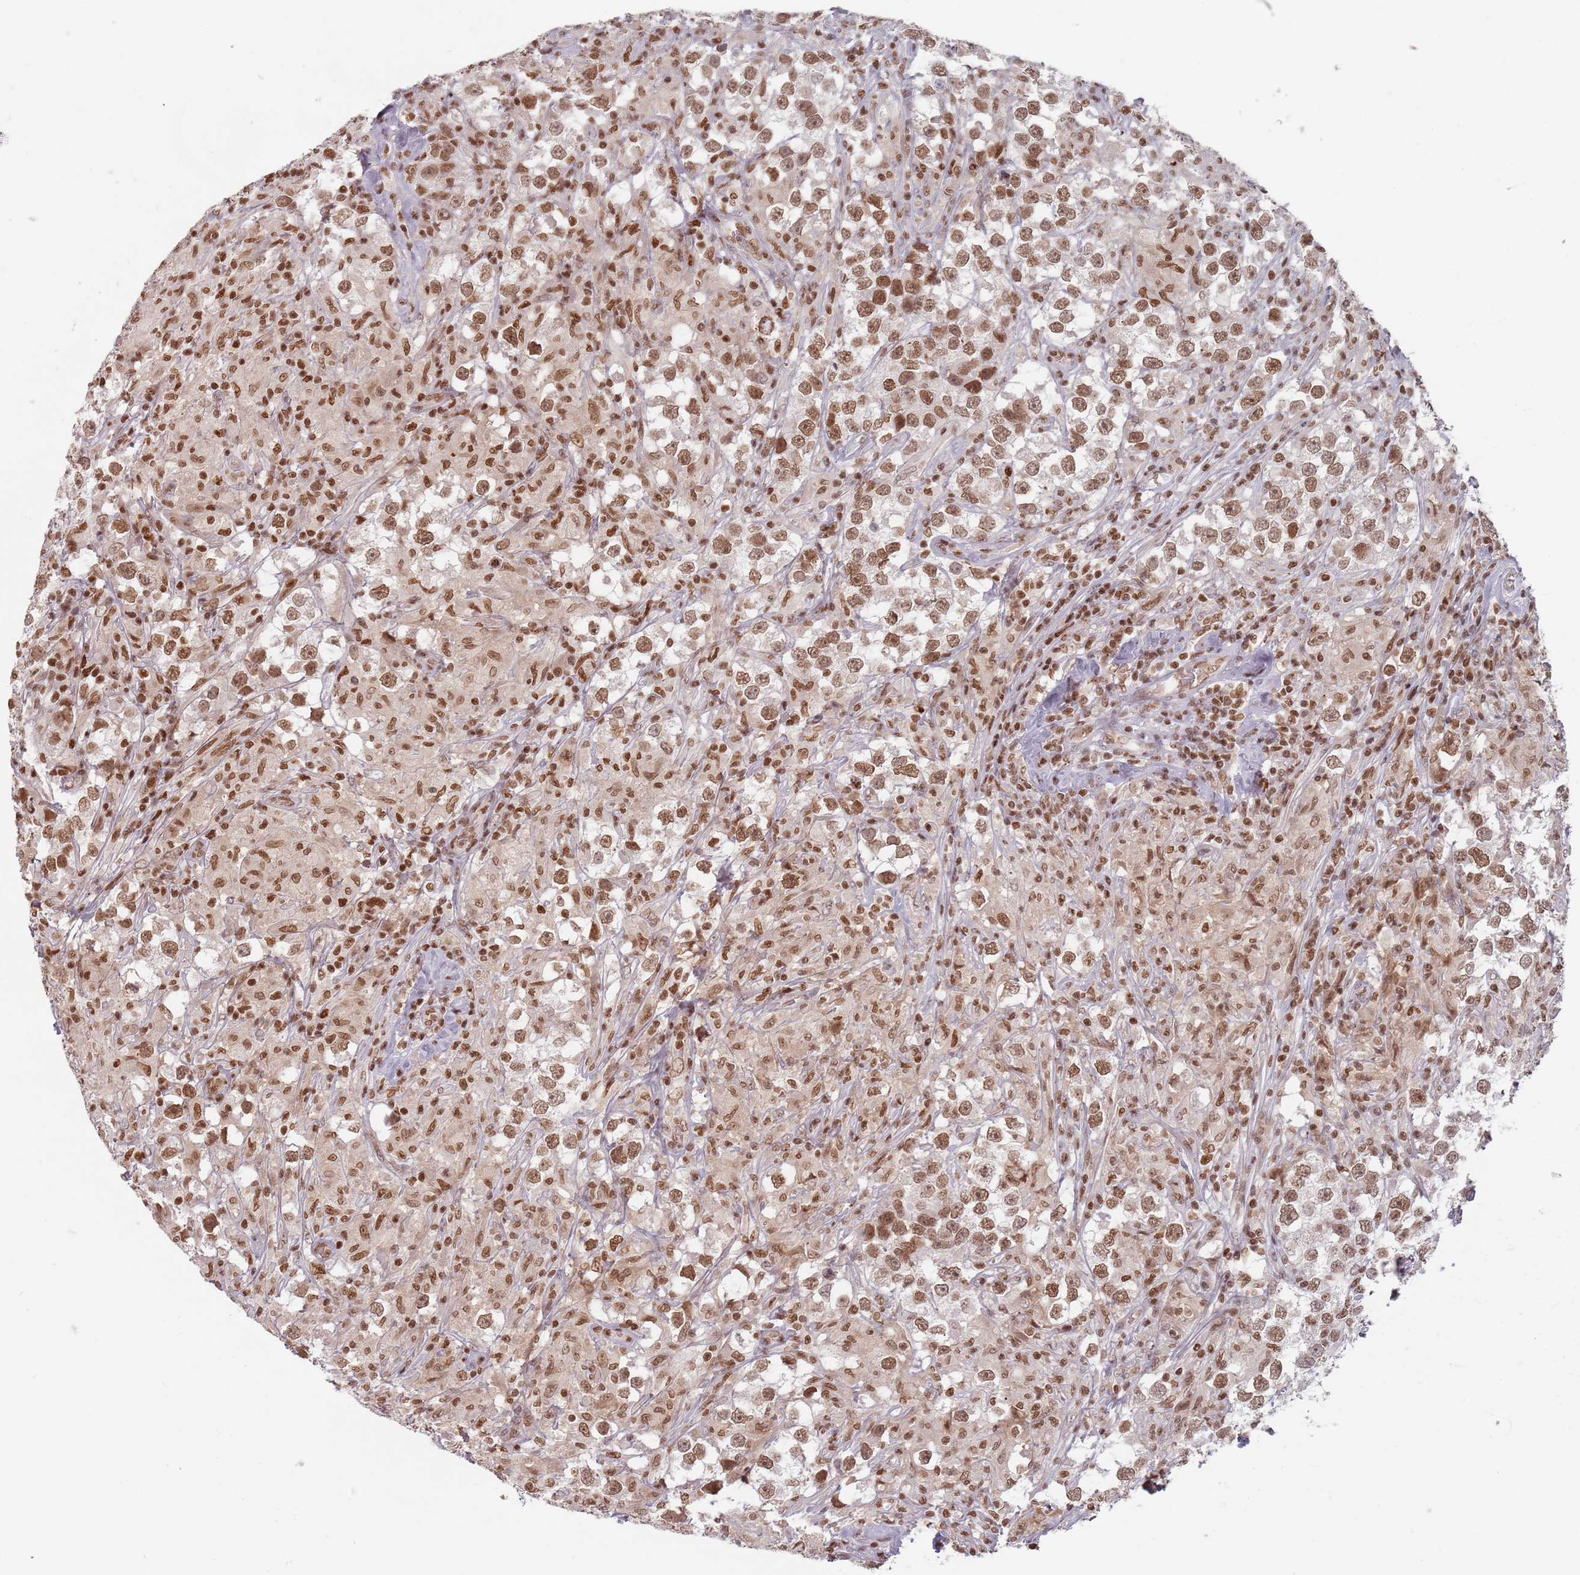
{"staining": {"intensity": "moderate", "quantity": ">75%", "location": "nuclear"}, "tissue": "testis cancer", "cell_type": "Tumor cells", "image_type": "cancer", "snomed": [{"axis": "morphology", "description": "Seminoma, NOS"}, {"axis": "topography", "description": "Testis"}], "caption": "Brown immunohistochemical staining in human seminoma (testis) displays moderate nuclear staining in approximately >75% of tumor cells.", "gene": "NUP50", "patient": {"sex": "male", "age": 46}}